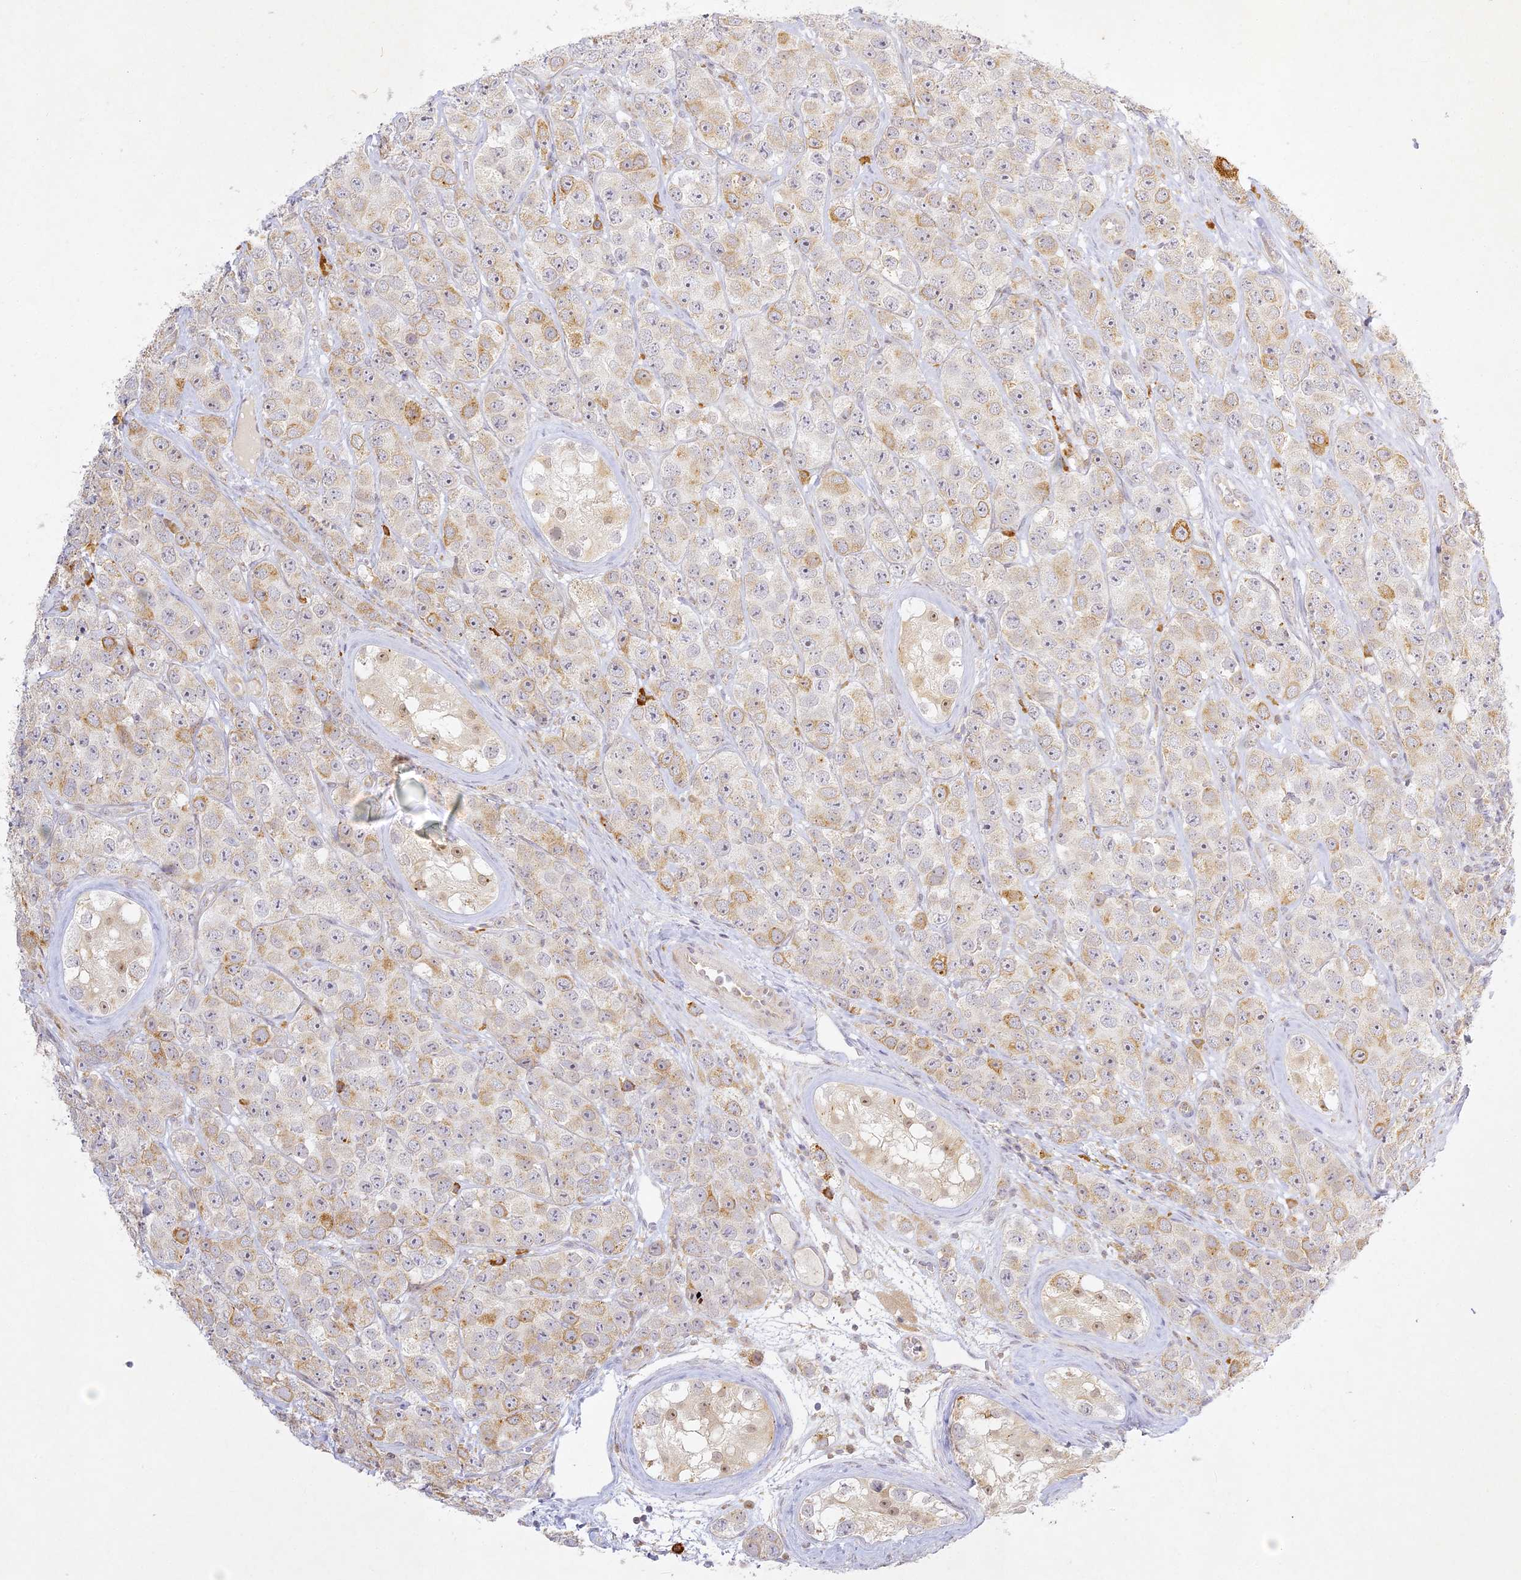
{"staining": {"intensity": "weak", "quantity": "<25%", "location": "cytoplasmic/membranous"}, "tissue": "testis cancer", "cell_type": "Tumor cells", "image_type": "cancer", "snomed": [{"axis": "morphology", "description": "Seminoma, NOS"}, {"axis": "topography", "description": "Testis"}], "caption": "IHC photomicrograph of neoplastic tissue: testis cancer stained with DAB (3,3'-diaminobenzidine) shows no significant protein staining in tumor cells. (DAB immunohistochemistry, high magnification).", "gene": "SLC30A5", "patient": {"sex": "male", "age": 28}}